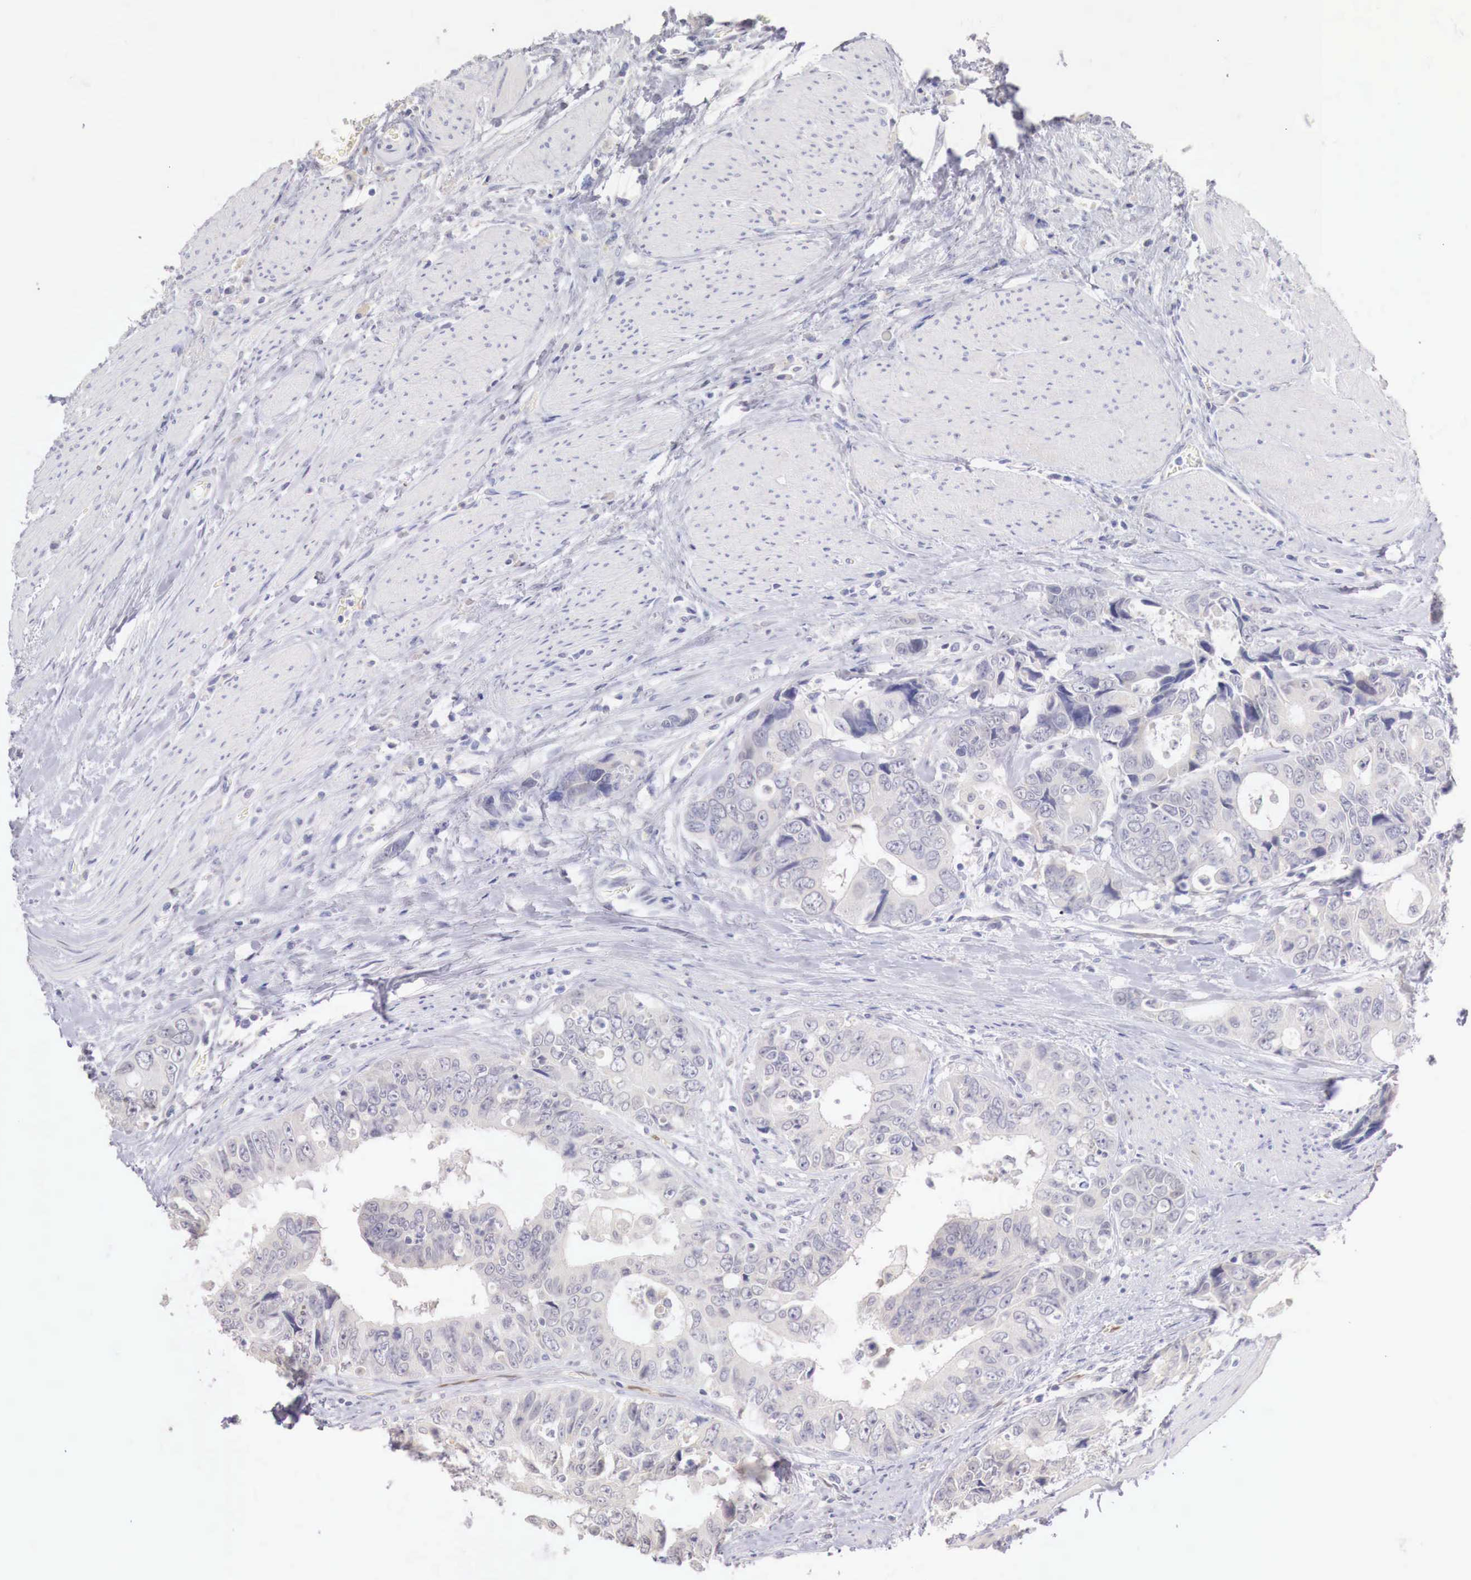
{"staining": {"intensity": "negative", "quantity": "none", "location": "none"}, "tissue": "colorectal cancer", "cell_type": "Tumor cells", "image_type": "cancer", "snomed": [{"axis": "morphology", "description": "Adenocarcinoma, NOS"}, {"axis": "topography", "description": "Rectum"}], "caption": "The micrograph displays no significant expression in tumor cells of adenocarcinoma (colorectal).", "gene": "ITIH6", "patient": {"sex": "female", "age": 67}}